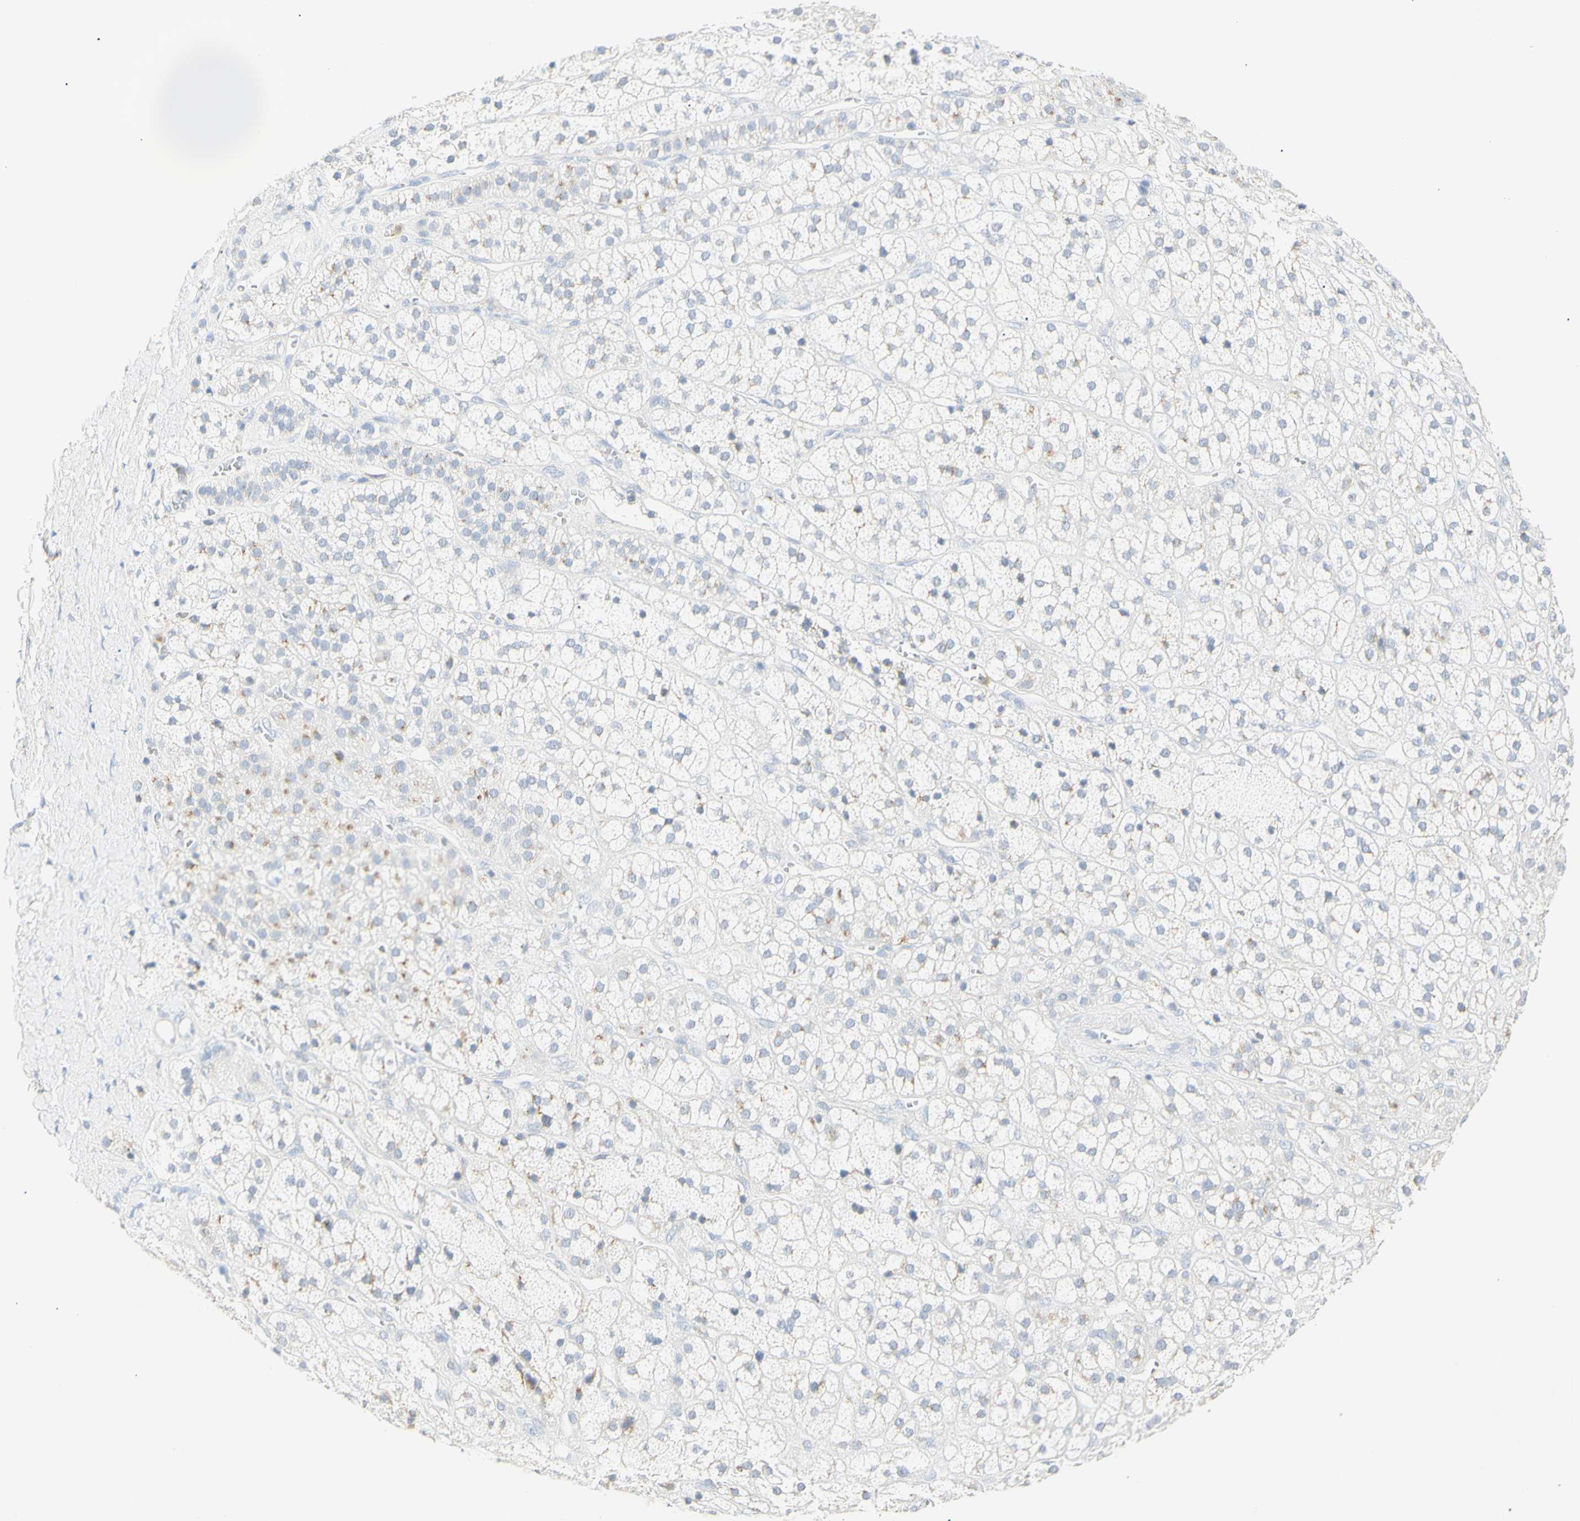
{"staining": {"intensity": "weak", "quantity": "25%-75%", "location": "cytoplasmic/membranous"}, "tissue": "adrenal gland", "cell_type": "Glandular cells", "image_type": "normal", "snomed": [{"axis": "morphology", "description": "Normal tissue, NOS"}, {"axis": "topography", "description": "Adrenal gland"}], "caption": "Glandular cells display low levels of weak cytoplasmic/membranous staining in about 25%-75% of cells in benign human adrenal gland.", "gene": "B4GALNT3", "patient": {"sex": "male", "age": 56}}